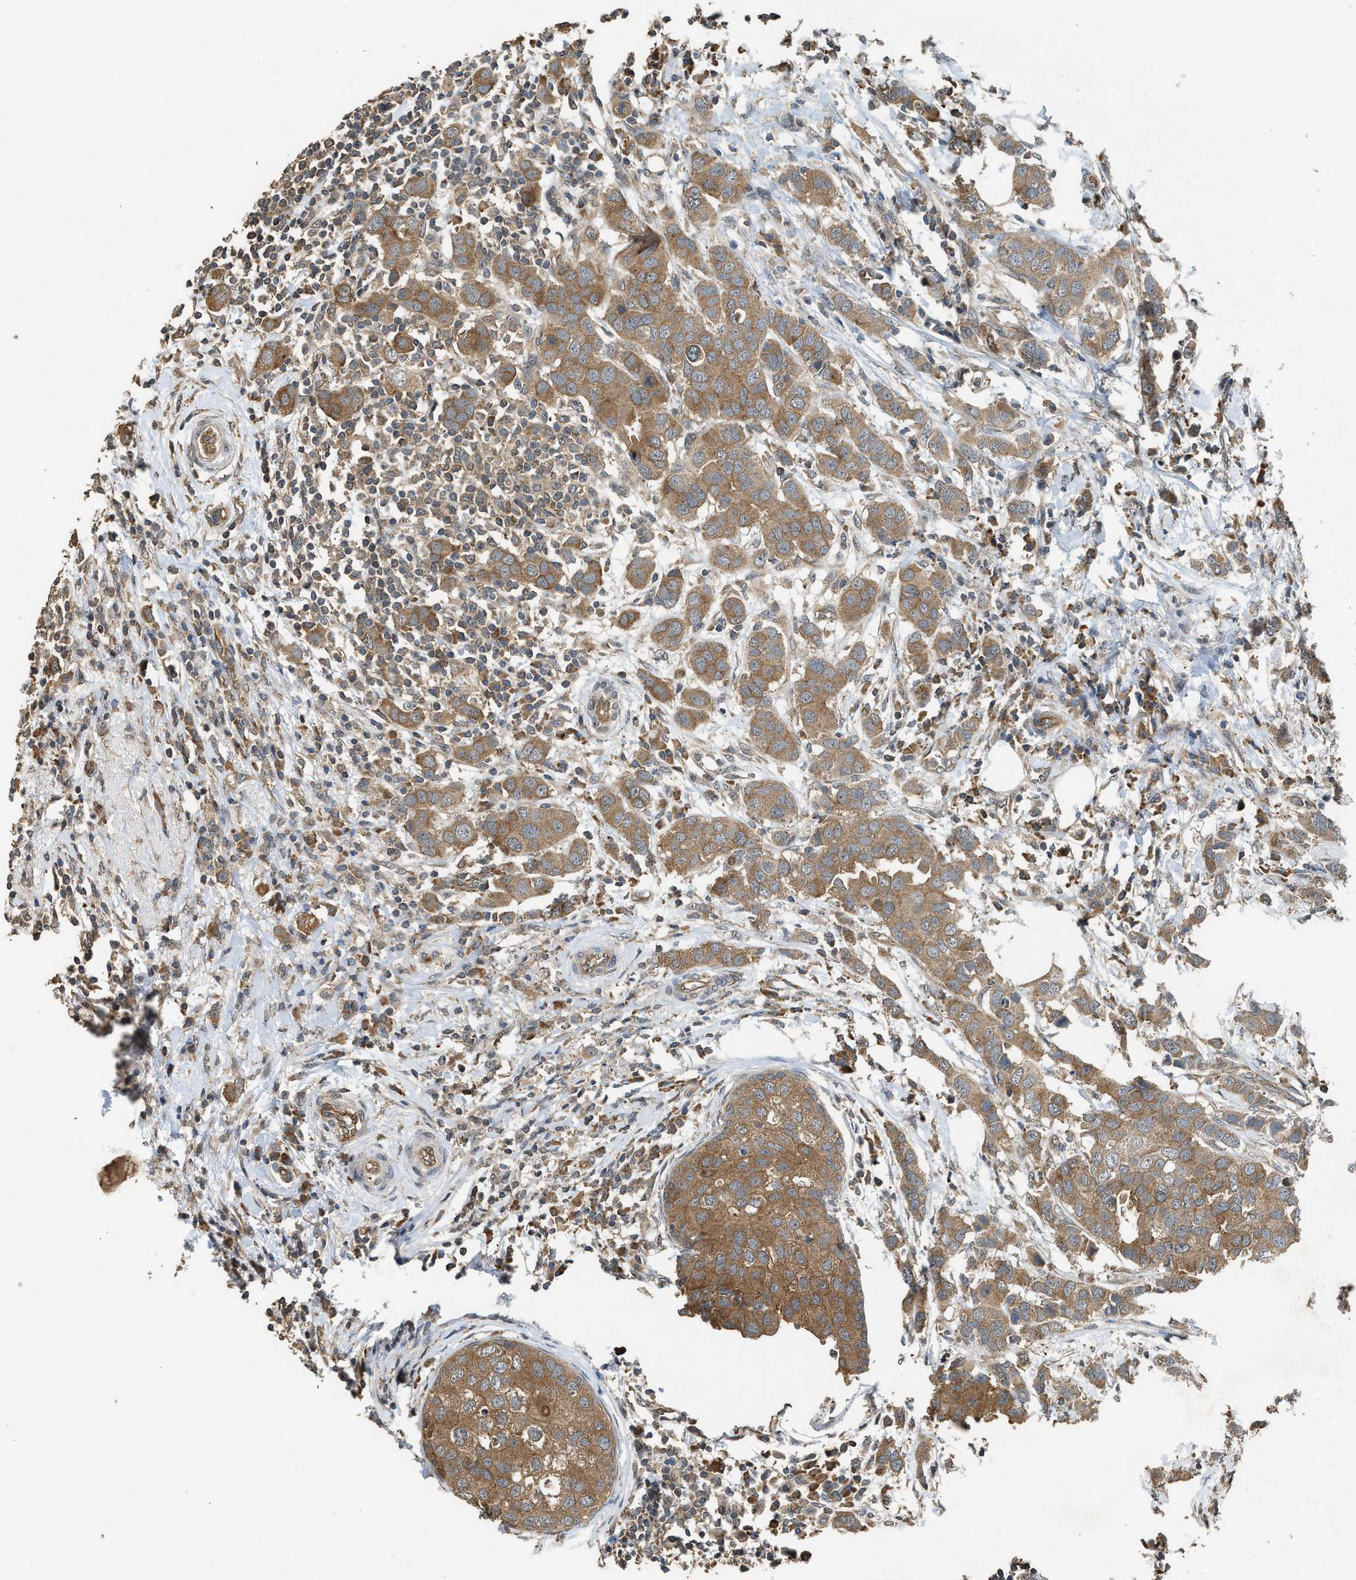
{"staining": {"intensity": "moderate", "quantity": ">75%", "location": "cytoplasmic/membranous"}, "tissue": "breast cancer", "cell_type": "Tumor cells", "image_type": "cancer", "snomed": [{"axis": "morphology", "description": "Duct carcinoma"}, {"axis": "topography", "description": "Breast"}], "caption": "Immunohistochemistry image of neoplastic tissue: intraductal carcinoma (breast) stained using immunohistochemistry (IHC) shows medium levels of moderate protein expression localized specifically in the cytoplasmic/membranous of tumor cells, appearing as a cytoplasmic/membranous brown color.", "gene": "HIP1R", "patient": {"sex": "female", "age": 50}}